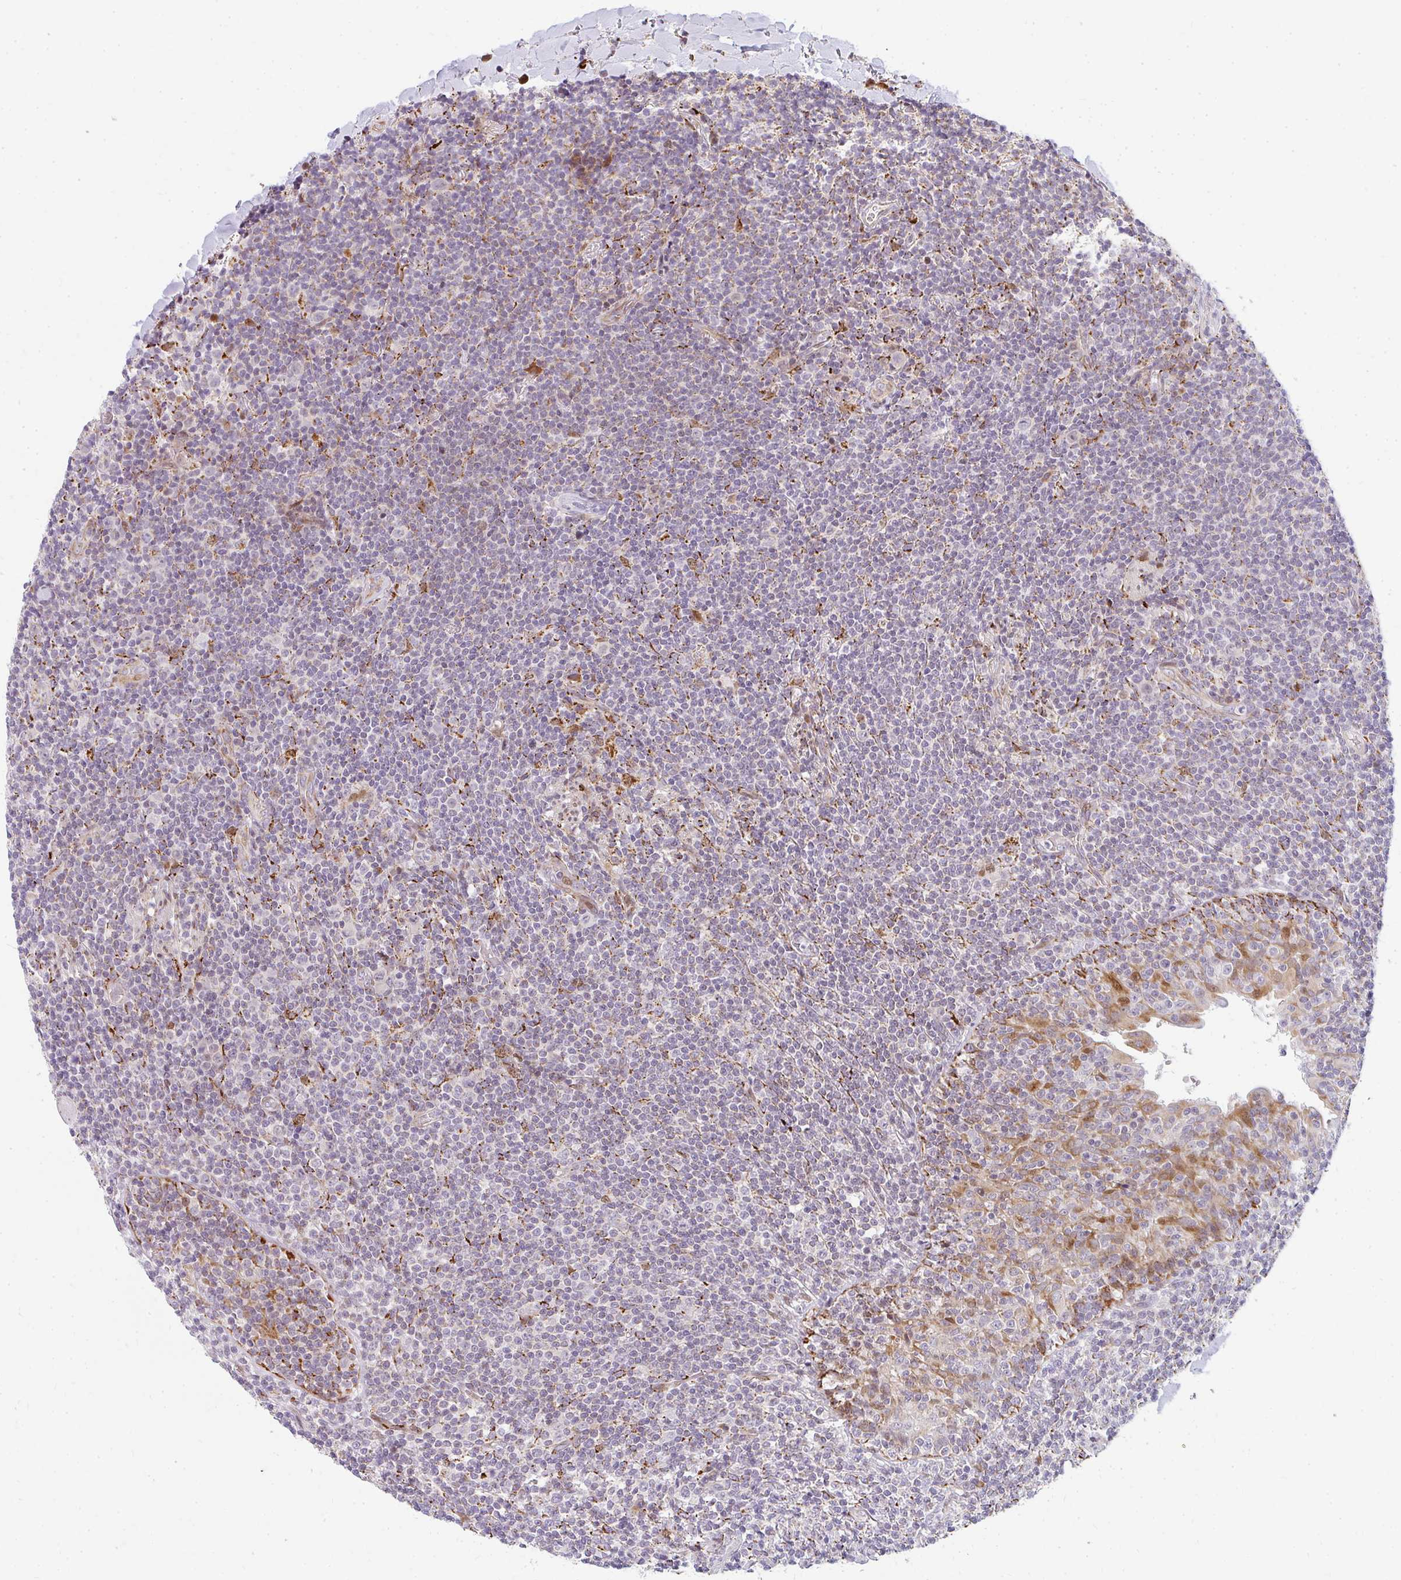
{"staining": {"intensity": "moderate", "quantity": "<25%", "location": "cytoplasmic/membranous"}, "tissue": "lymphoma", "cell_type": "Tumor cells", "image_type": "cancer", "snomed": [{"axis": "morphology", "description": "Malignant lymphoma, non-Hodgkin's type, Low grade"}, {"axis": "topography", "description": "Lung"}], "caption": "This is a histology image of IHC staining of malignant lymphoma, non-Hodgkin's type (low-grade), which shows moderate positivity in the cytoplasmic/membranous of tumor cells.", "gene": "PLA2G5", "patient": {"sex": "female", "age": 71}}